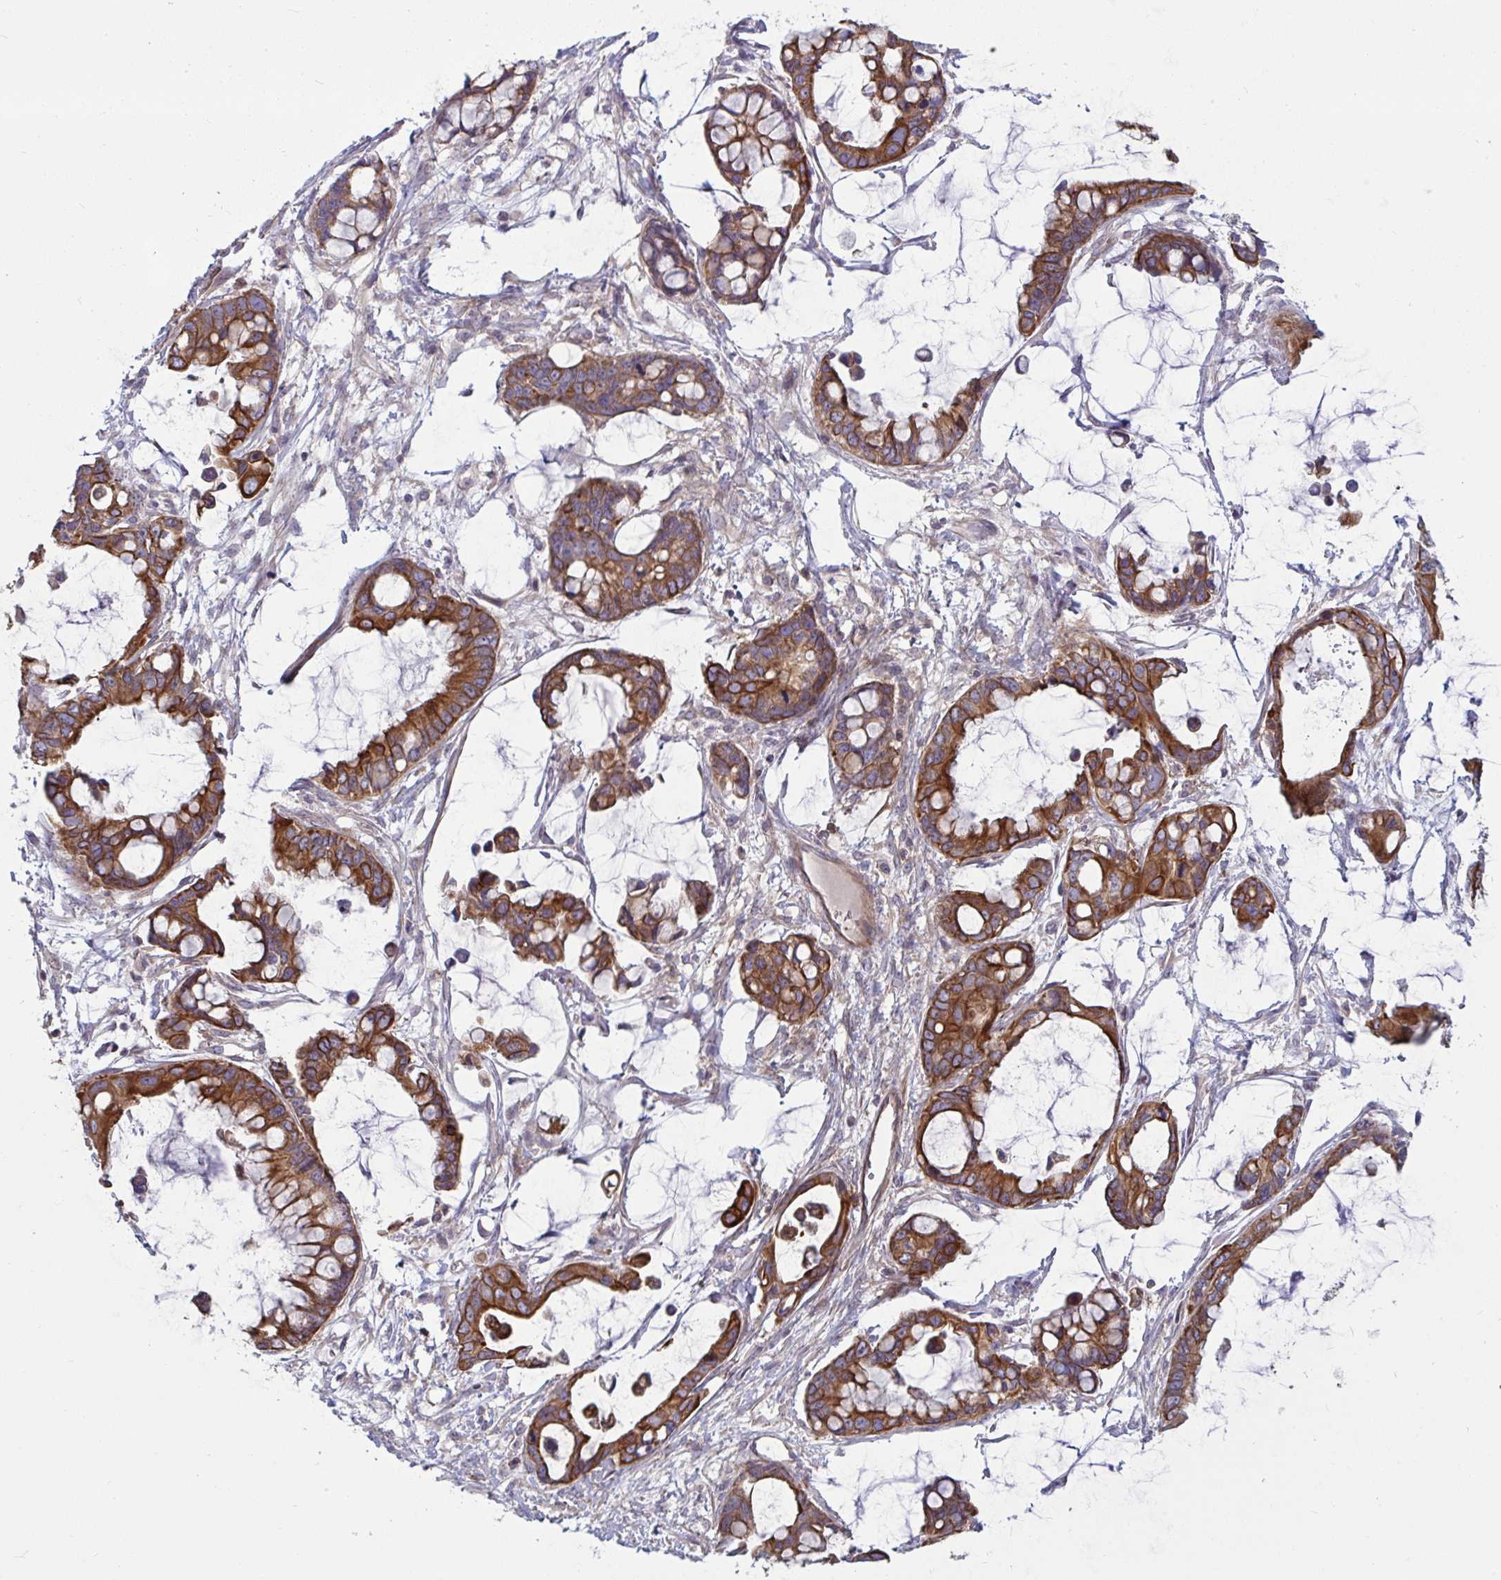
{"staining": {"intensity": "moderate", "quantity": ">75%", "location": "cytoplasmic/membranous"}, "tissue": "ovarian cancer", "cell_type": "Tumor cells", "image_type": "cancer", "snomed": [{"axis": "morphology", "description": "Cystadenocarcinoma, mucinous, NOS"}, {"axis": "topography", "description": "Ovary"}], "caption": "An image of ovarian mucinous cystadenocarcinoma stained for a protein exhibits moderate cytoplasmic/membranous brown staining in tumor cells.", "gene": "TANK", "patient": {"sex": "female", "age": 63}}